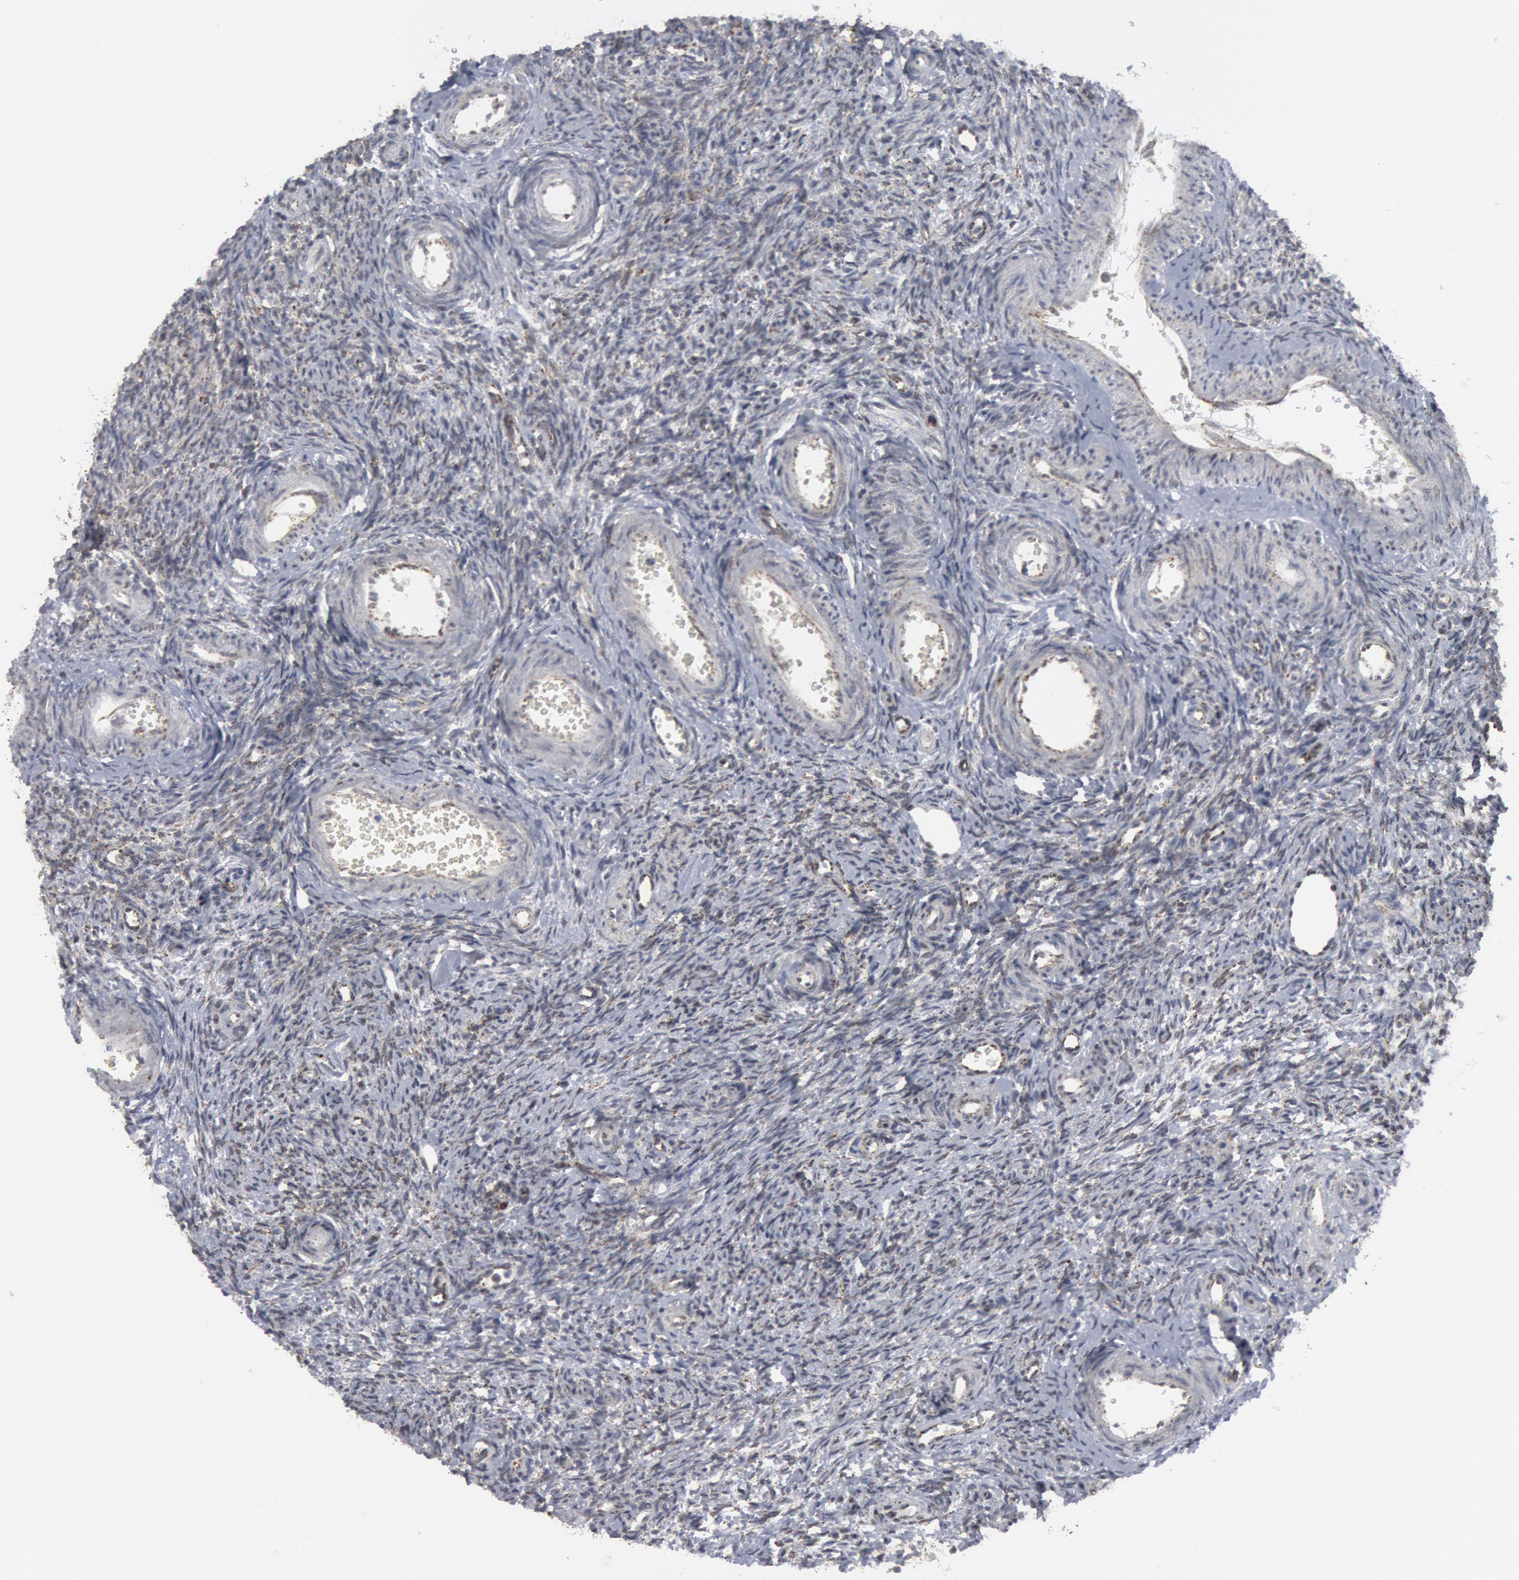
{"staining": {"intensity": "weak", "quantity": ">75%", "location": "cytoplasmic/membranous"}, "tissue": "ovary", "cell_type": "Follicle cells", "image_type": "normal", "snomed": [{"axis": "morphology", "description": "Normal tissue, NOS"}, {"axis": "topography", "description": "Ovary"}], "caption": "Weak cytoplasmic/membranous protein positivity is present in approximately >75% of follicle cells in ovary.", "gene": "CASP9", "patient": {"sex": "female", "age": 39}}